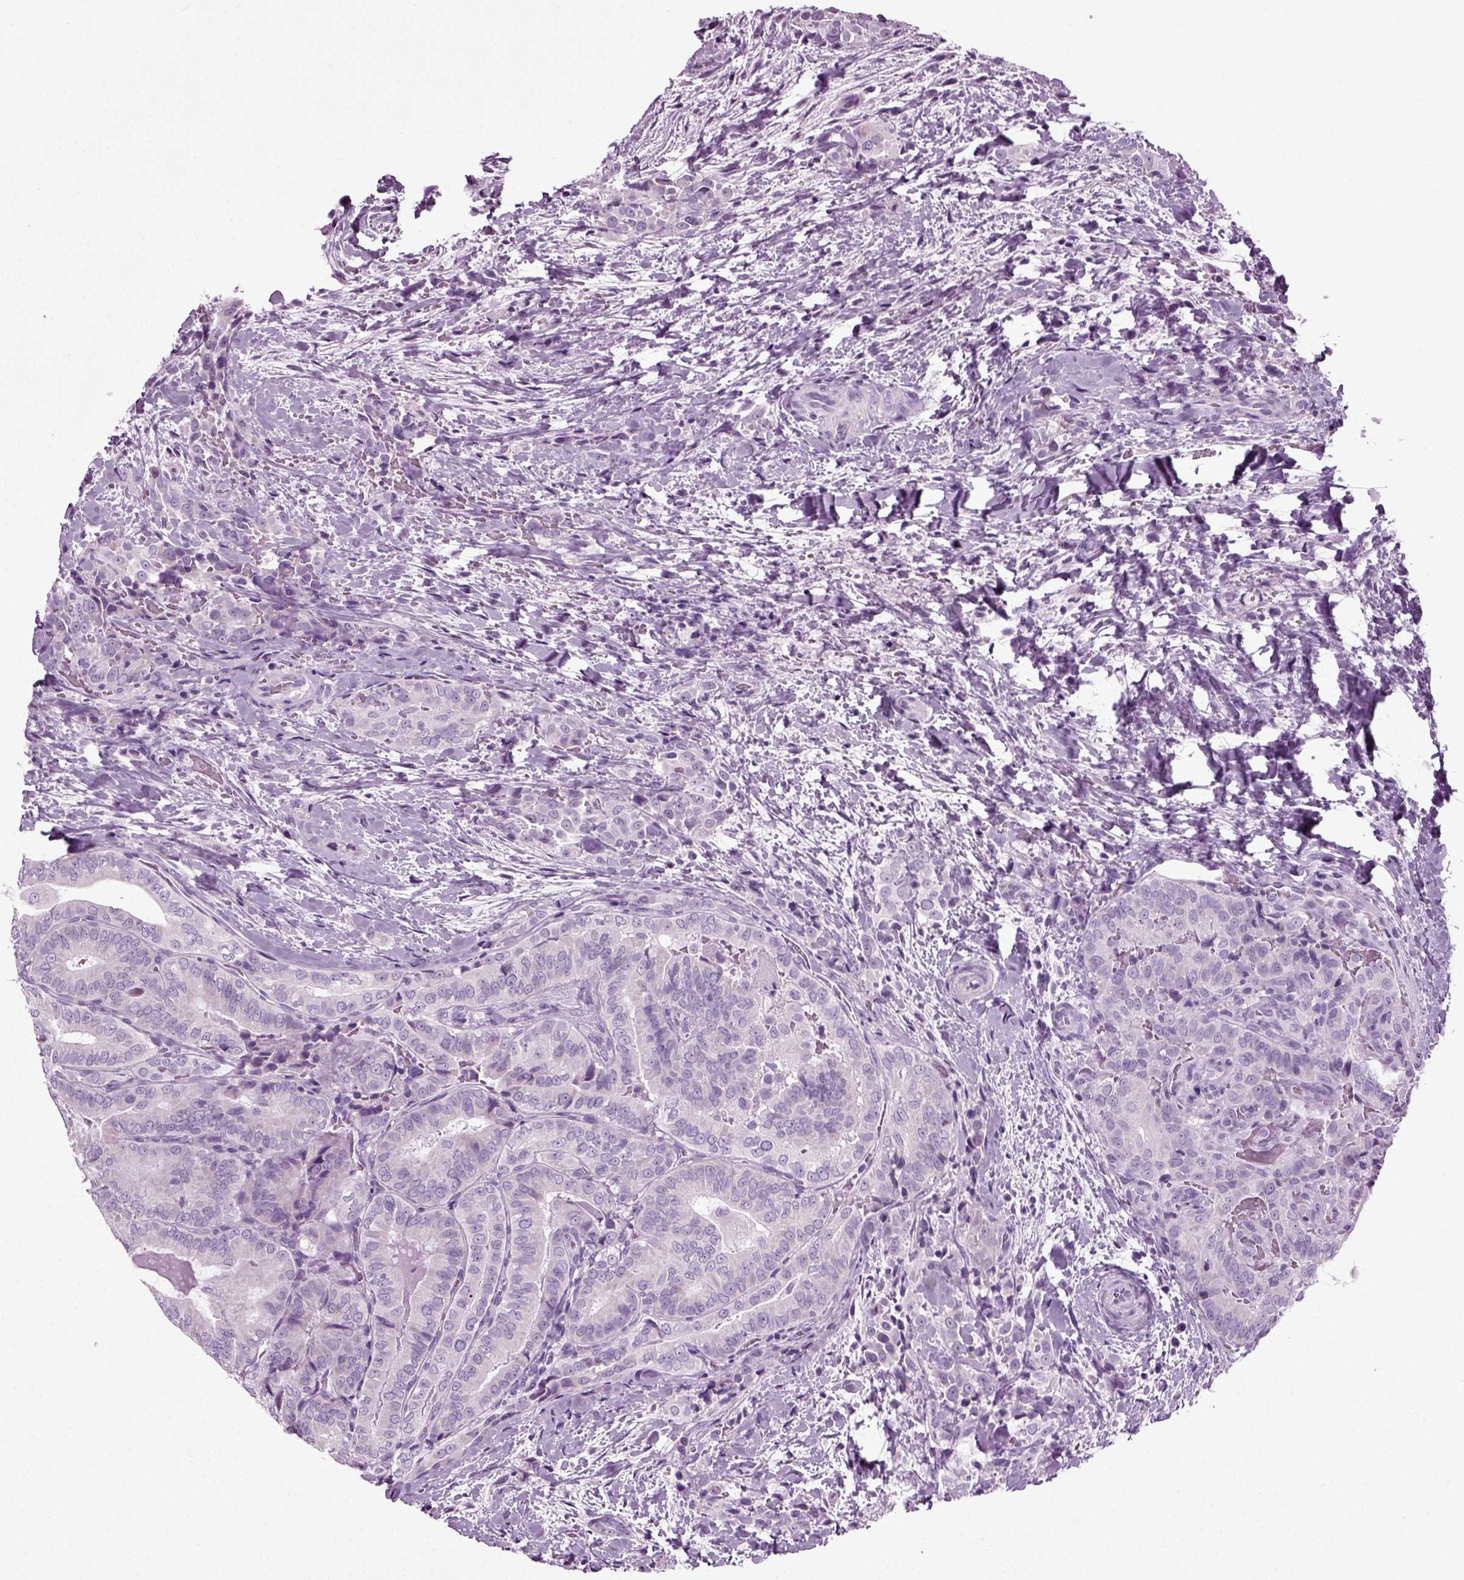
{"staining": {"intensity": "negative", "quantity": "none", "location": "none"}, "tissue": "thyroid cancer", "cell_type": "Tumor cells", "image_type": "cancer", "snomed": [{"axis": "morphology", "description": "Papillary adenocarcinoma, NOS"}, {"axis": "topography", "description": "Thyroid gland"}], "caption": "DAB immunohistochemical staining of human thyroid cancer (papillary adenocarcinoma) reveals no significant staining in tumor cells.", "gene": "PRLH", "patient": {"sex": "male", "age": 61}}